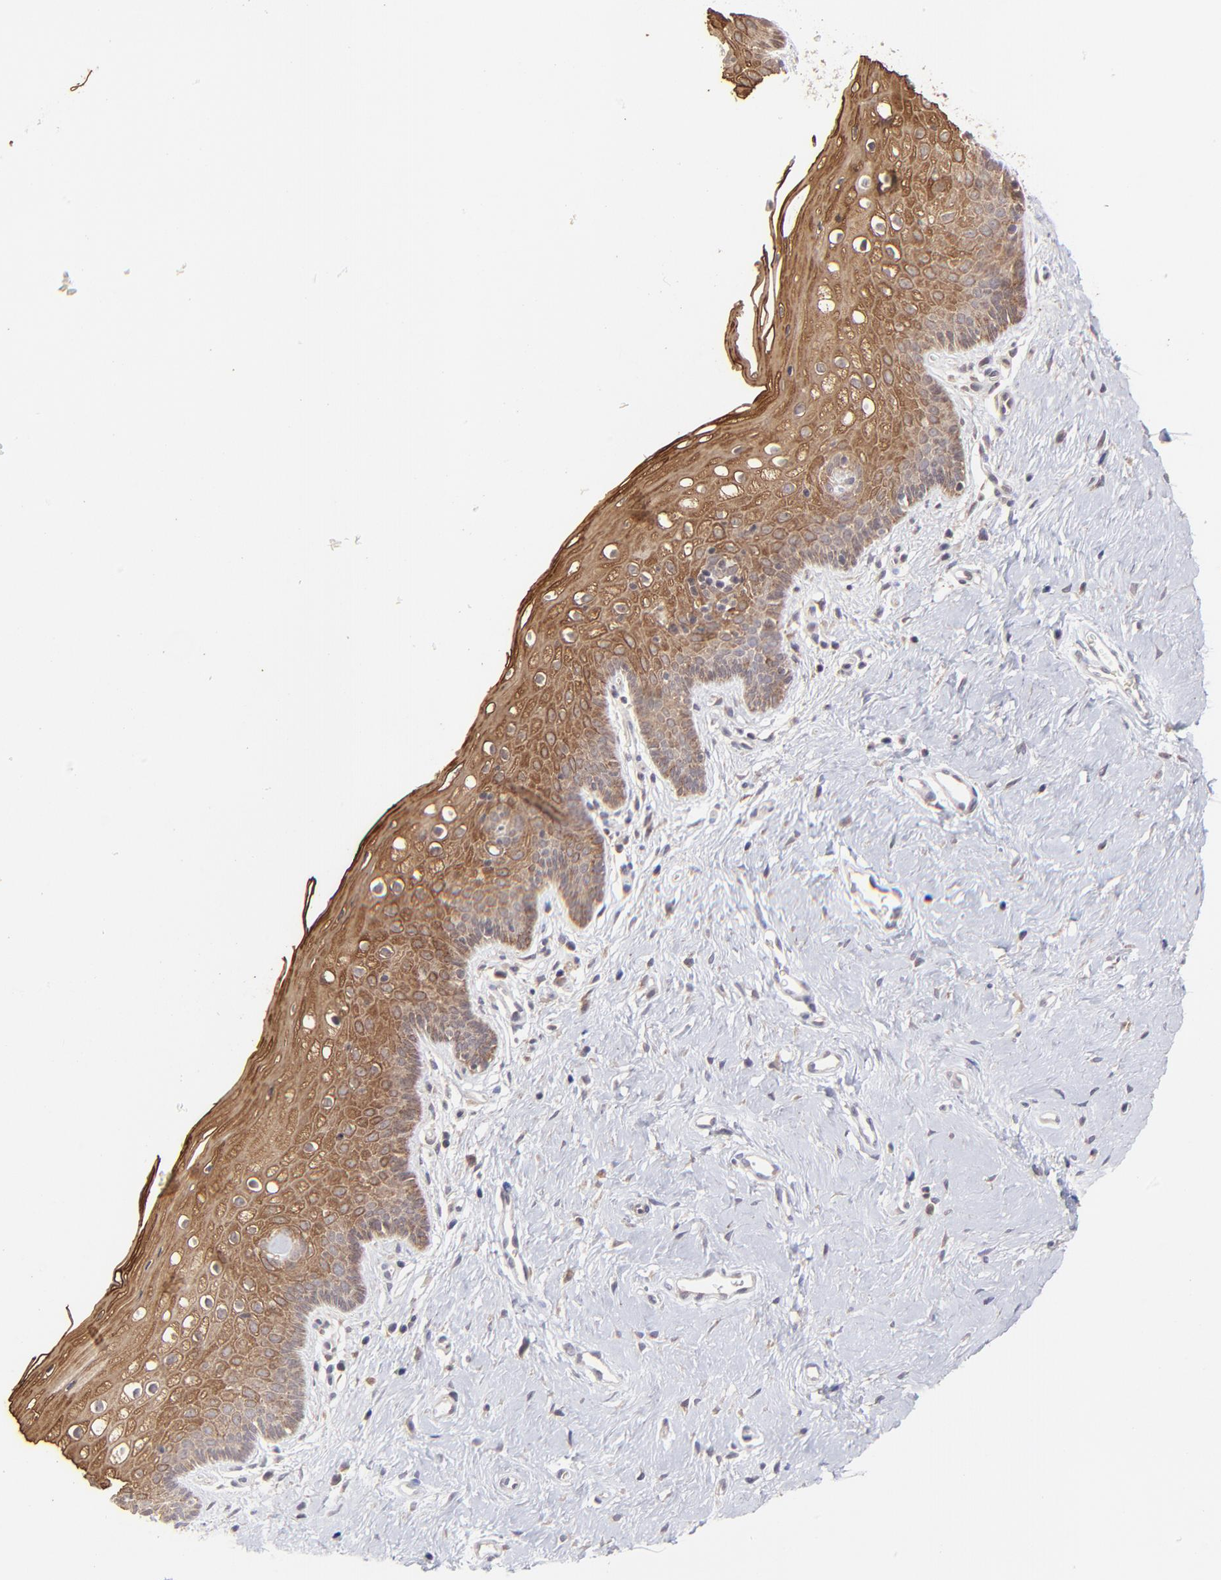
{"staining": {"intensity": "strong", "quantity": ">75%", "location": "cytoplasmic/membranous"}, "tissue": "vagina", "cell_type": "Squamous epithelial cells", "image_type": "normal", "snomed": [{"axis": "morphology", "description": "Normal tissue, NOS"}, {"axis": "topography", "description": "Vagina"}], "caption": "IHC (DAB (3,3'-diaminobenzidine)) staining of normal vagina displays strong cytoplasmic/membranous protein positivity in approximately >75% of squamous epithelial cells.", "gene": "TNRC6B", "patient": {"sex": "female", "age": 46}}